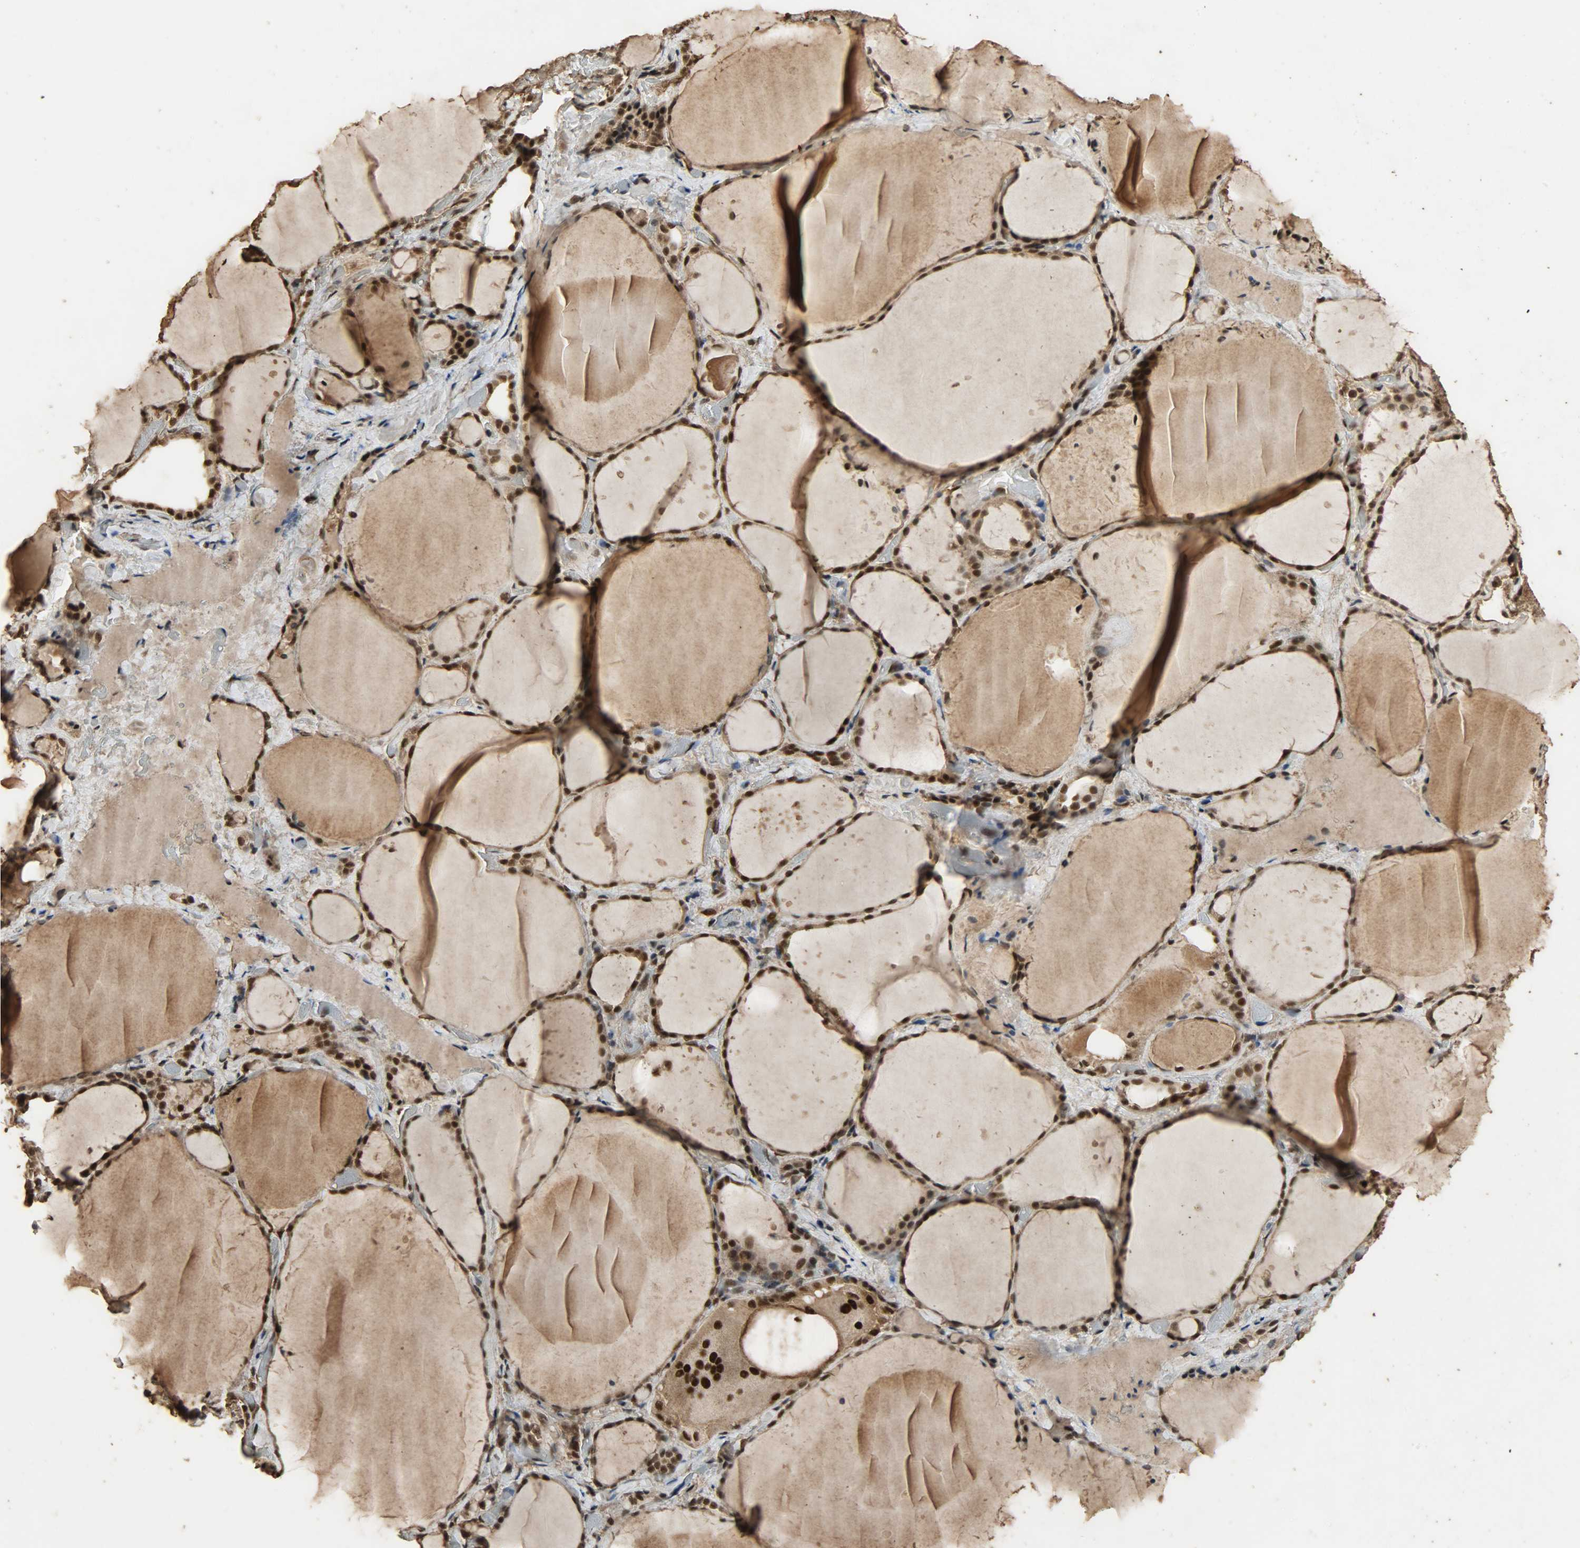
{"staining": {"intensity": "moderate", "quantity": ">75%", "location": "nuclear"}, "tissue": "thyroid gland", "cell_type": "Glandular cells", "image_type": "normal", "snomed": [{"axis": "morphology", "description": "Normal tissue, NOS"}, {"axis": "topography", "description": "Thyroid gland"}], "caption": "Protein staining of normal thyroid gland shows moderate nuclear positivity in approximately >75% of glandular cells.", "gene": "CCNT2", "patient": {"sex": "female", "age": 22}}